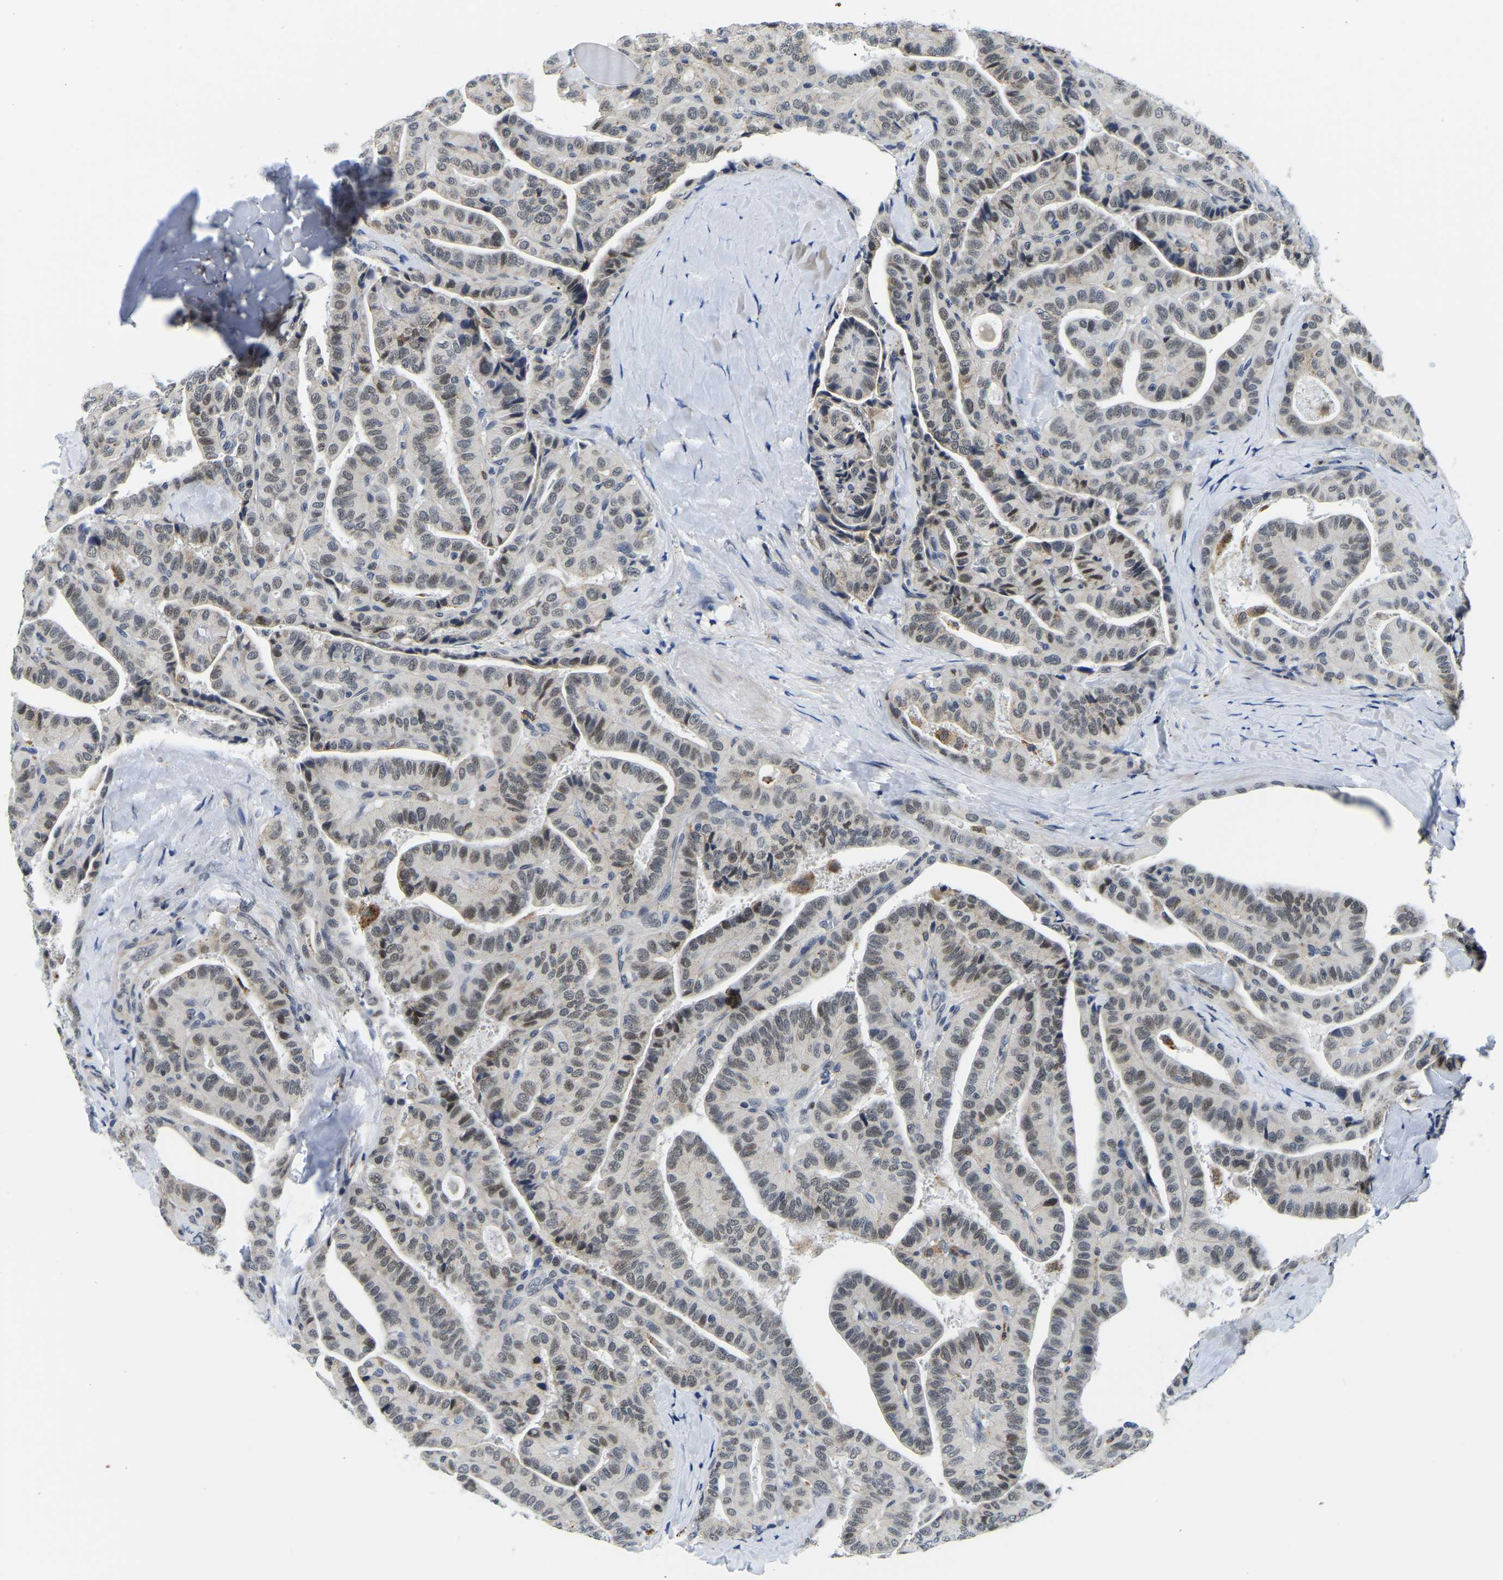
{"staining": {"intensity": "weak", "quantity": "<25%", "location": "nuclear"}, "tissue": "thyroid cancer", "cell_type": "Tumor cells", "image_type": "cancer", "snomed": [{"axis": "morphology", "description": "Papillary adenocarcinoma, NOS"}, {"axis": "topography", "description": "Thyroid gland"}], "caption": "Immunohistochemistry histopathology image of neoplastic tissue: human thyroid cancer stained with DAB reveals no significant protein staining in tumor cells.", "gene": "POLDIP3", "patient": {"sex": "male", "age": 77}}